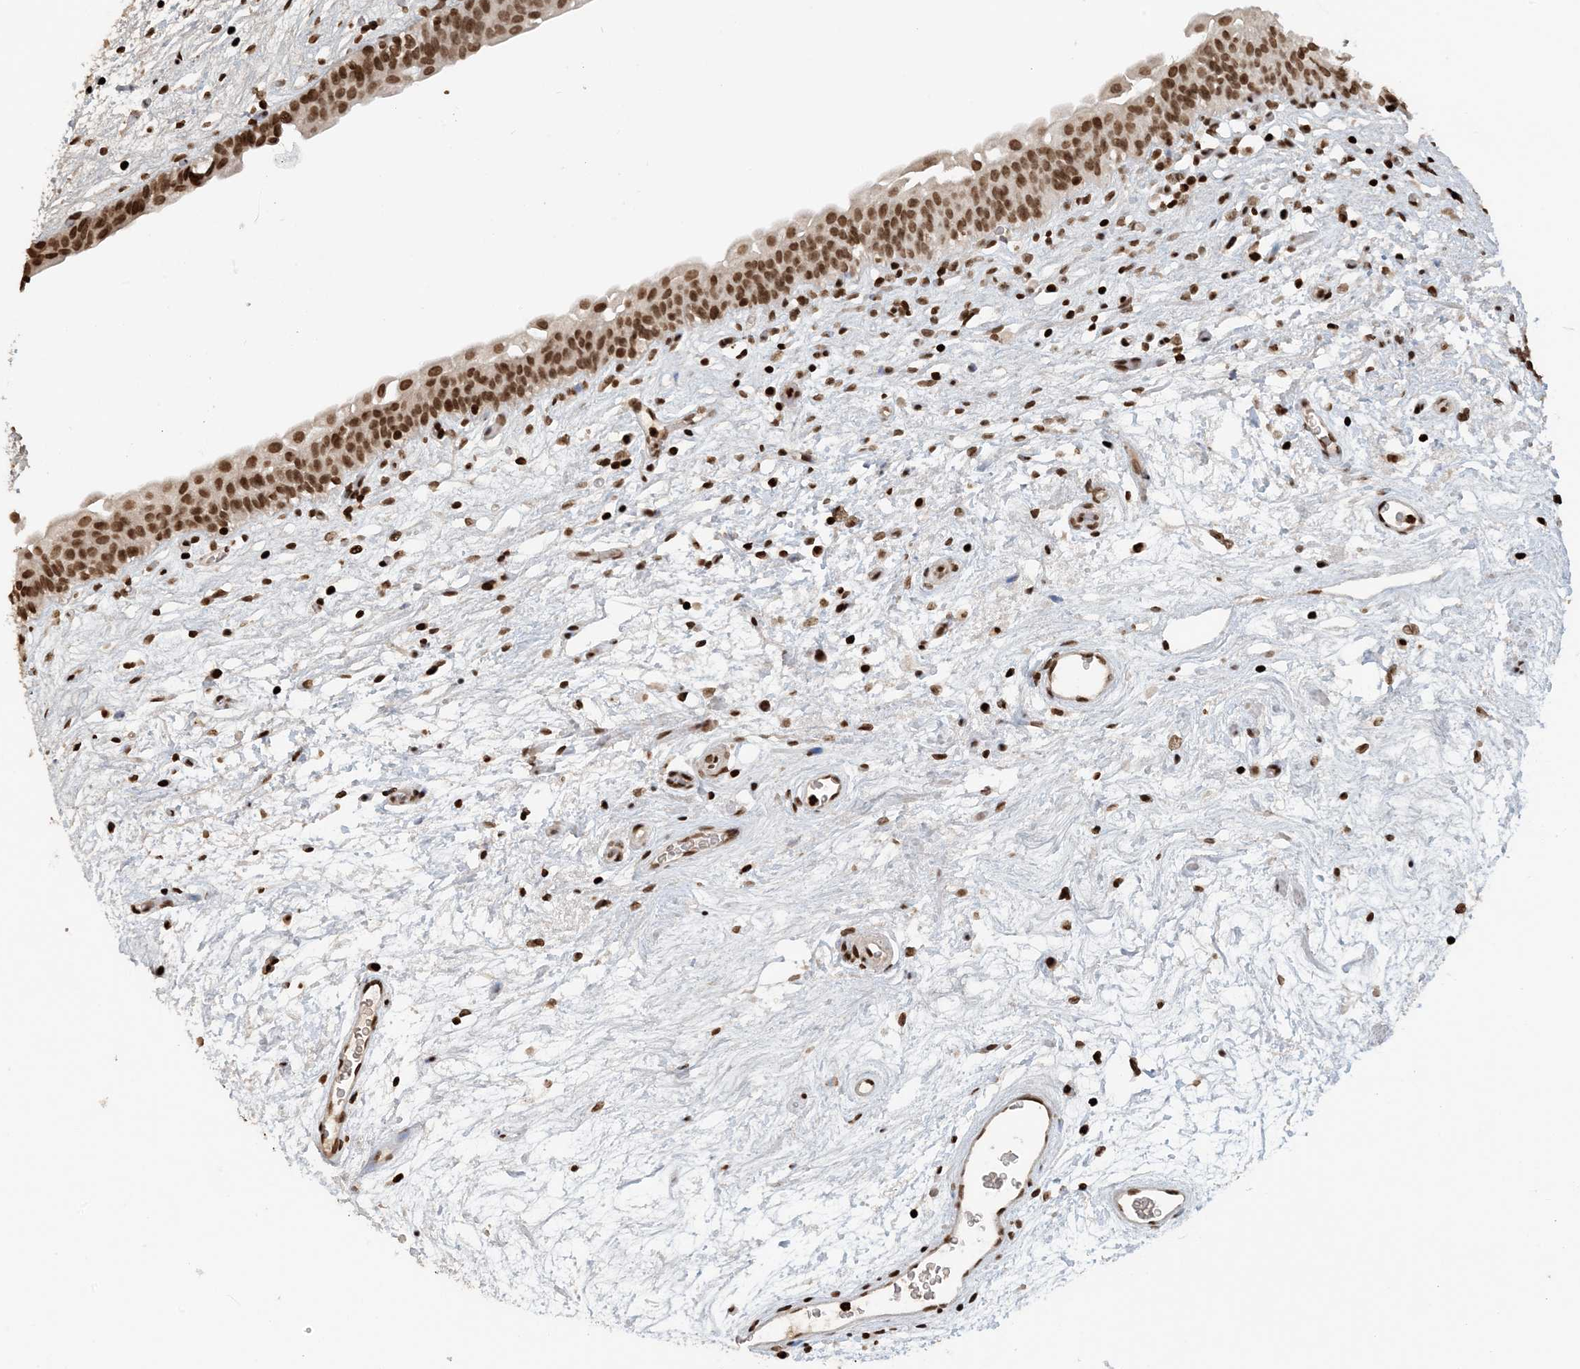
{"staining": {"intensity": "strong", "quantity": ">75%", "location": "nuclear"}, "tissue": "urinary bladder", "cell_type": "Urothelial cells", "image_type": "normal", "snomed": [{"axis": "morphology", "description": "Normal tissue, NOS"}, {"axis": "topography", "description": "Urinary bladder"}], "caption": "IHC photomicrograph of normal human urinary bladder stained for a protein (brown), which exhibits high levels of strong nuclear expression in about >75% of urothelial cells.", "gene": "H3", "patient": {"sex": "male", "age": 83}}